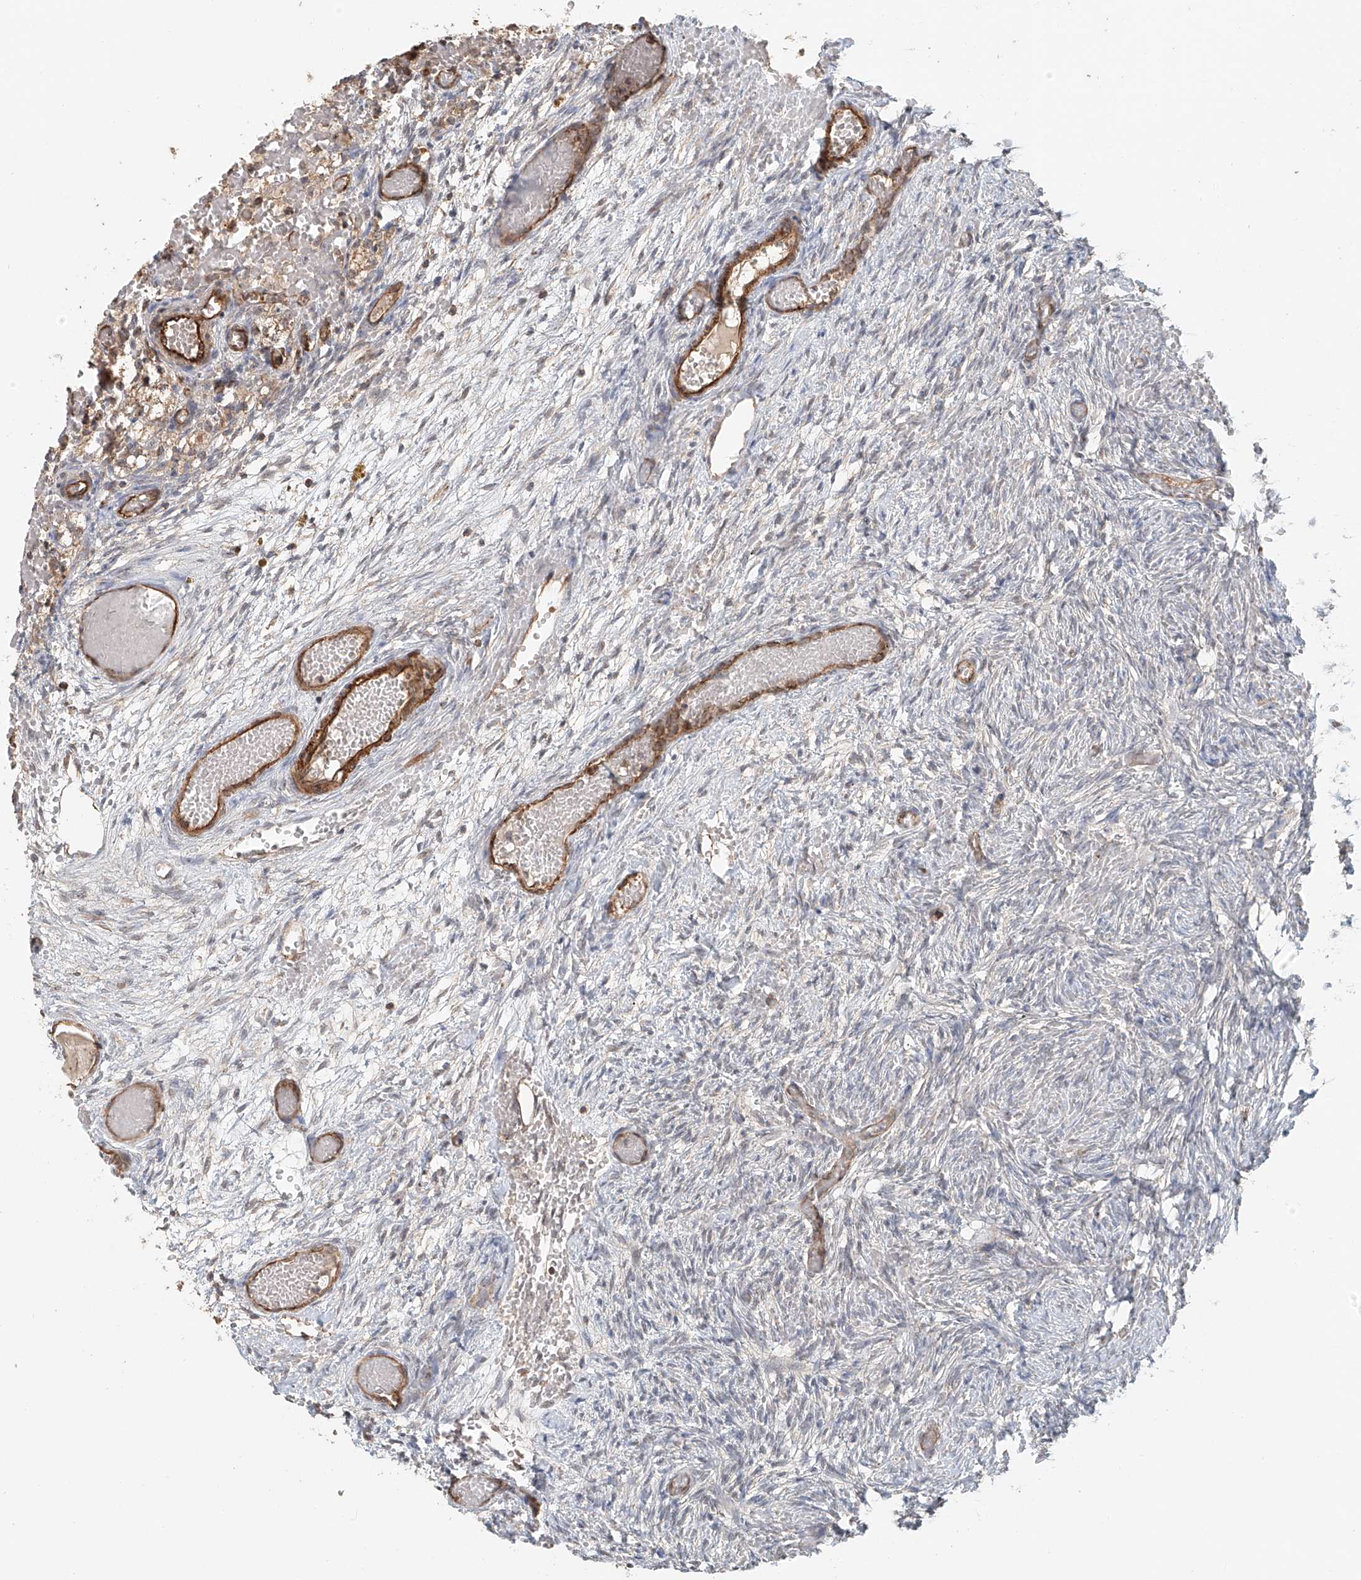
{"staining": {"intensity": "weak", "quantity": ">75%", "location": "cytoplasmic/membranous"}, "tissue": "ovary", "cell_type": "Follicle cells", "image_type": "normal", "snomed": [{"axis": "morphology", "description": "Adenocarcinoma, NOS"}, {"axis": "topography", "description": "Endometrium"}], "caption": "Brown immunohistochemical staining in unremarkable ovary exhibits weak cytoplasmic/membranous expression in approximately >75% of follicle cells.", "gene": "FRYL", "patient": {"sex": "female", "age": 32}}